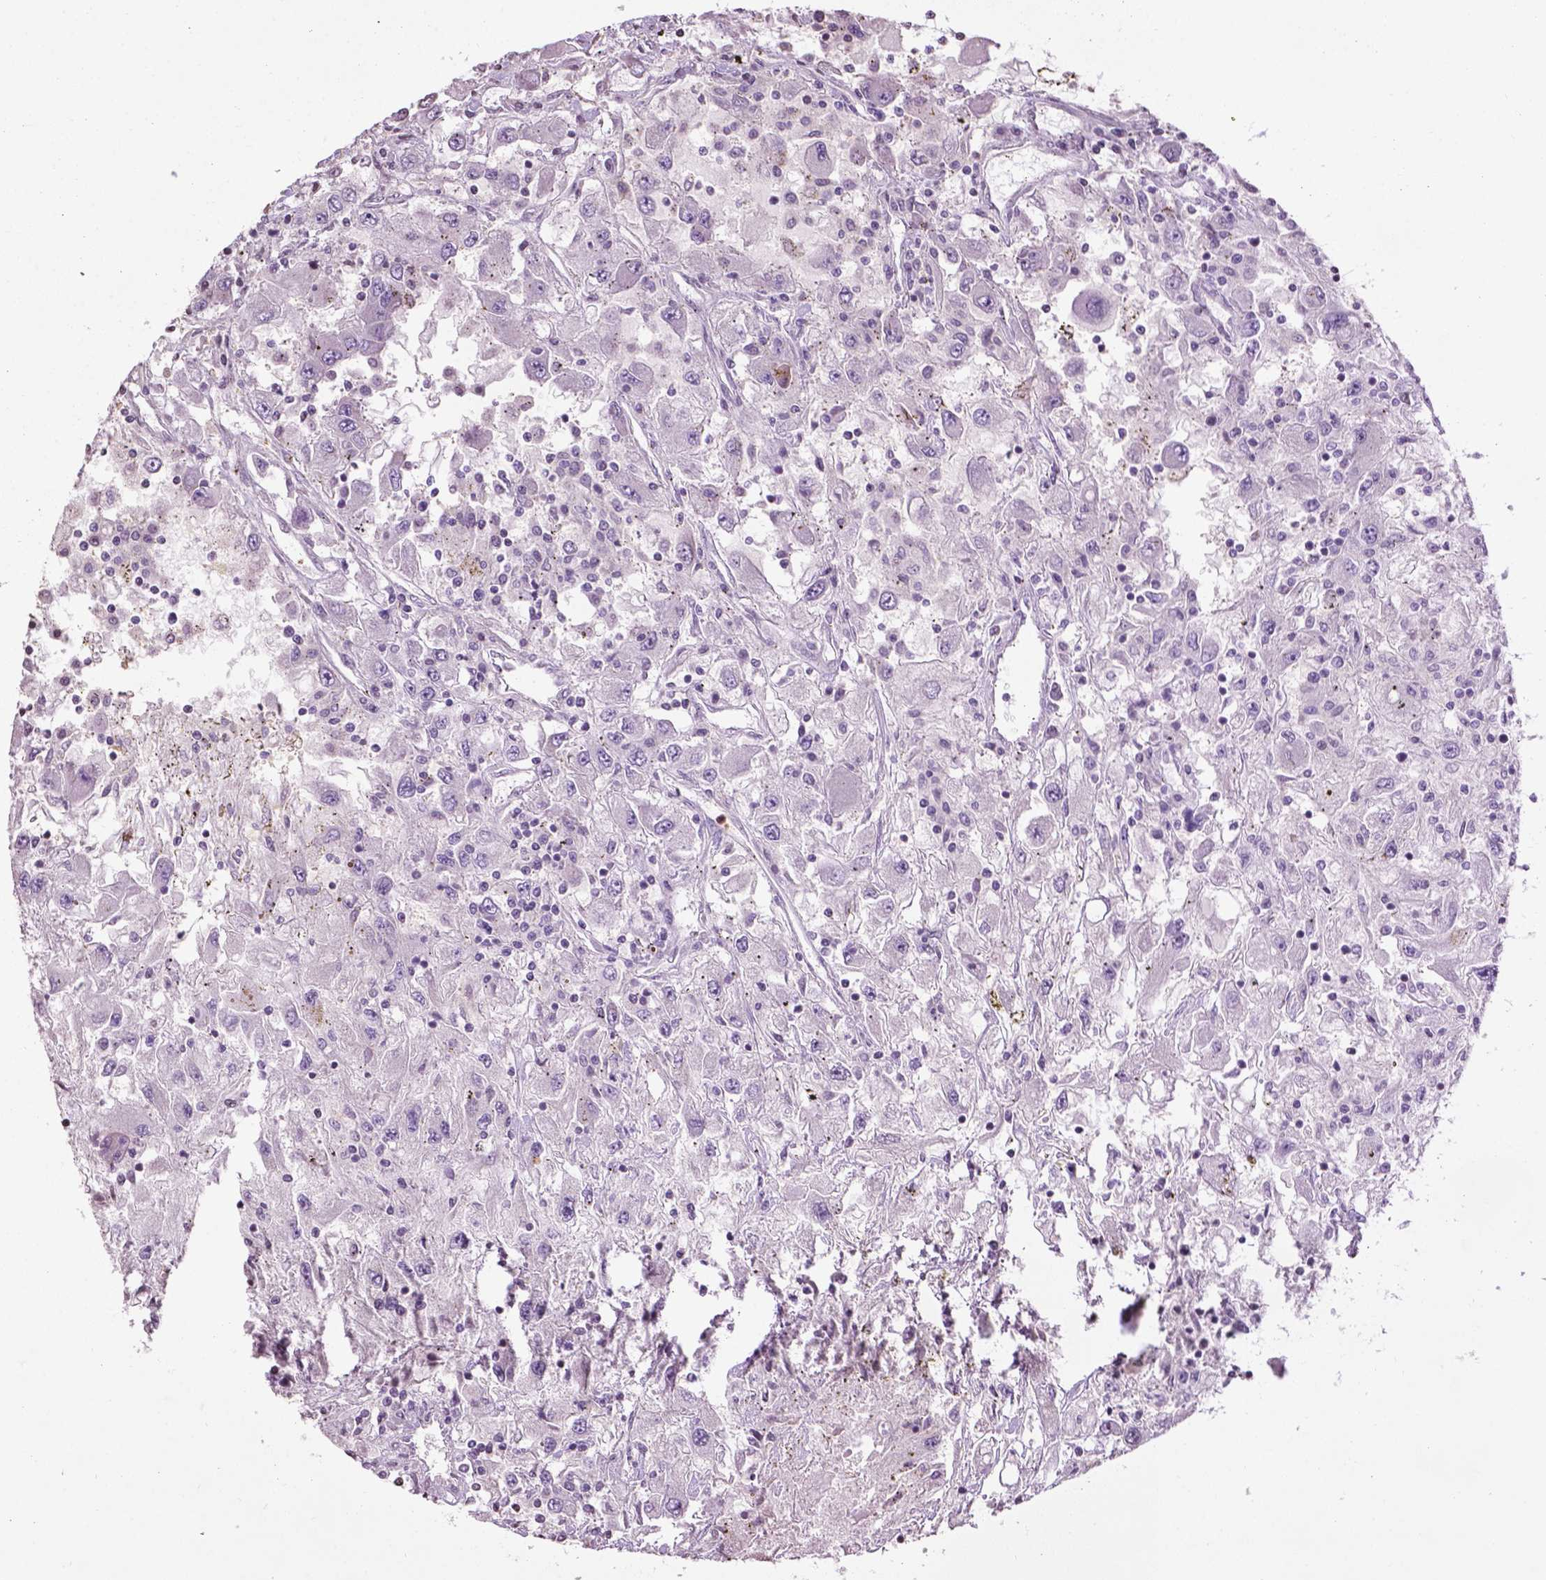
{"staining": {"intensity": "negative", "quantity": "none", "location": "none"}, "tissue": "renal cancer", "cell_type": "Tumor cells", "image_type": "cancer", "snomed": [{"axis": "morphology", "description": "Adenocarcinoma, NOS"}, {"axis": "topography", "description": "Kidney"}], "caption": "A histopathology image of human renal cancer is negative for staining in tumor cells. (DAB immunohistochemistry, high magnification).", "gene": "NTNG2", "patient": {"sex": "female", "age": 67}}